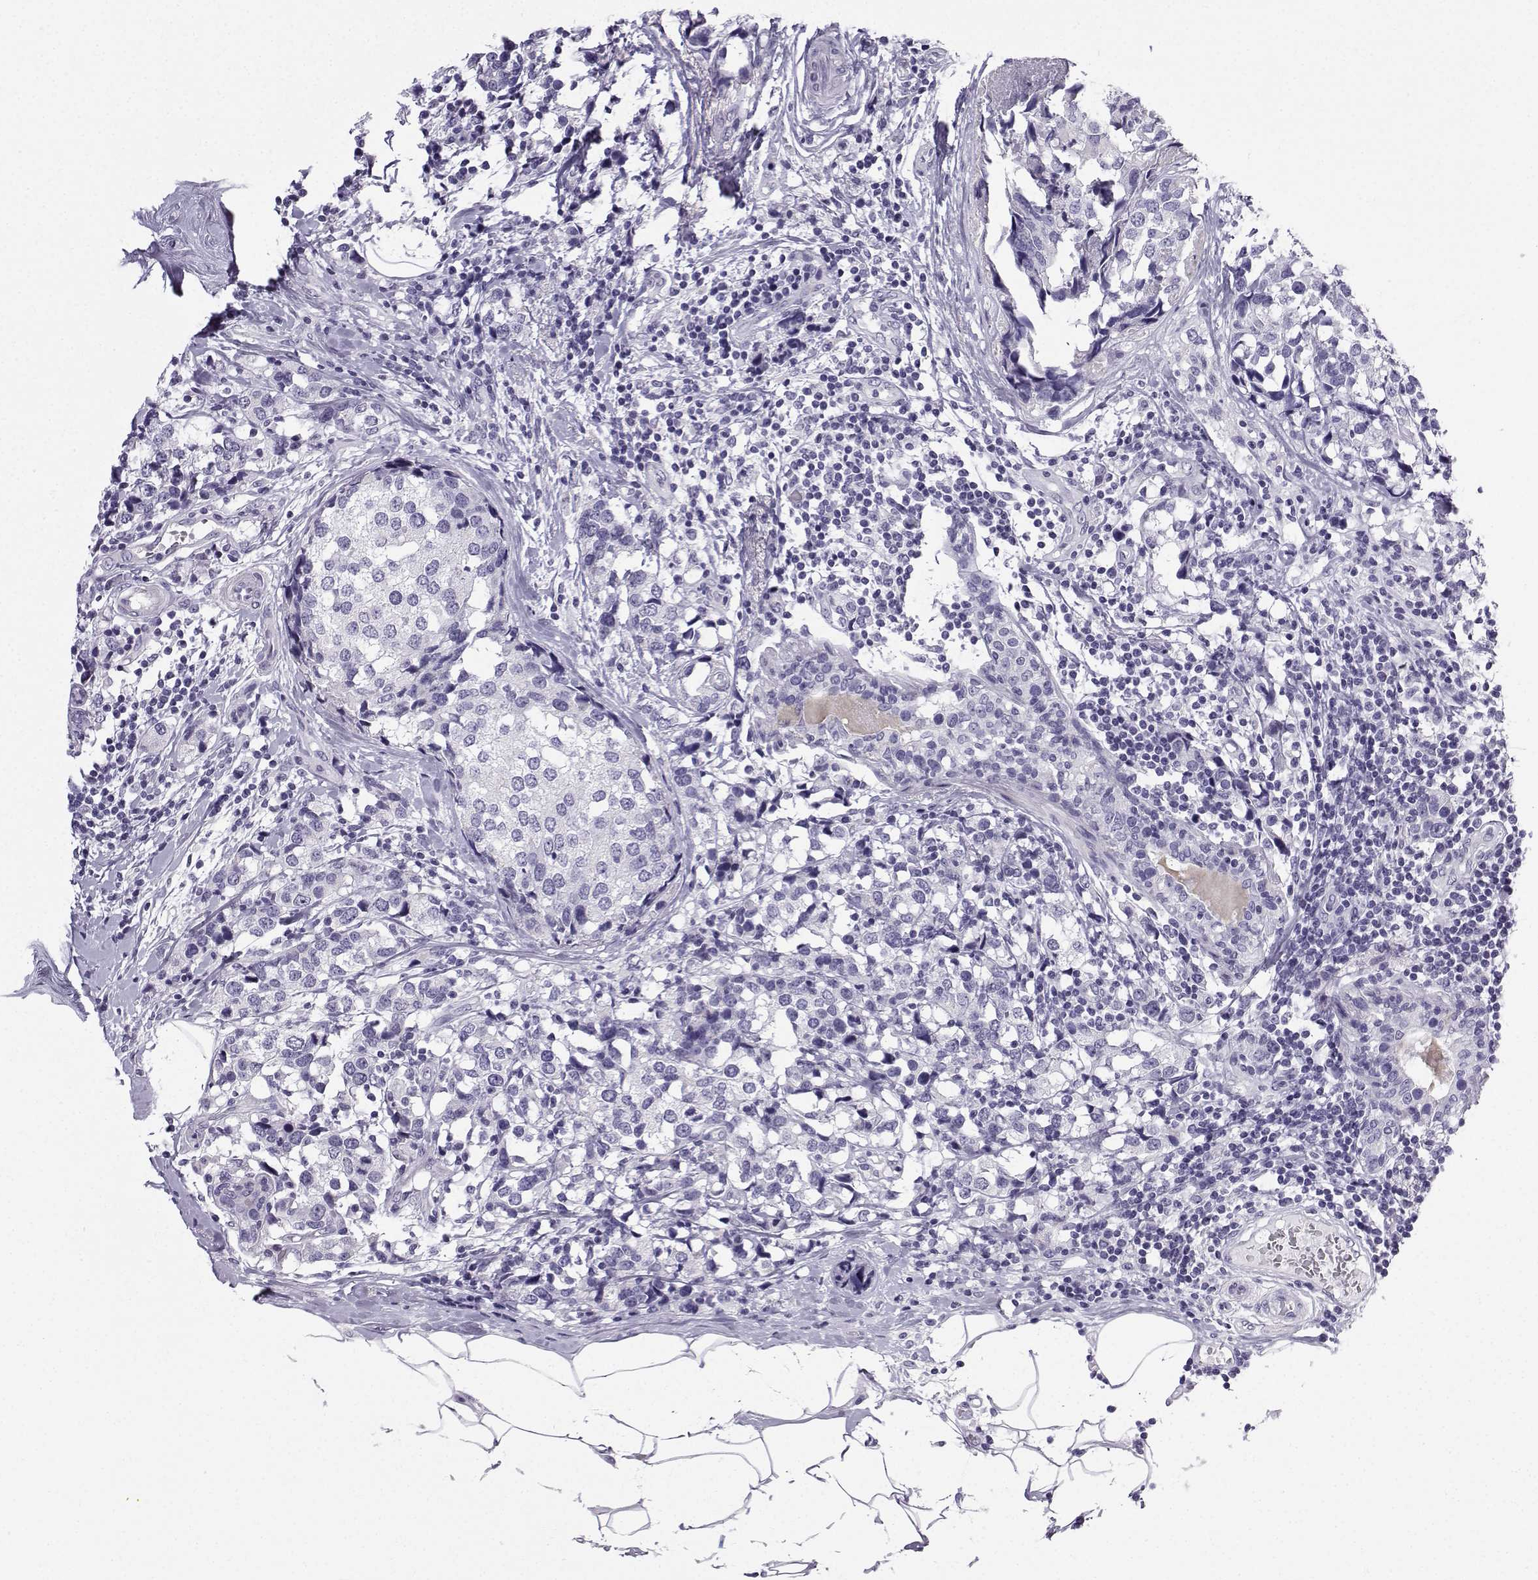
{"staining": {"intensity": "negative", "quantity": "none", "location": "none"}, "tissue": "breast cancer", "cell_type": "Tumor cells", "image_type": "cancer", "snomed": [{"axis": "morphology", "description": "Lobular carcinoma"}, {"axis": "topography", "description": "Breast"}], "caption": "Breast cancer (lobular carcinoma) was stained to show a protein in brown. There is no significant staining in tumor cells.", "gene": "ZBTB8B", "patient": {"sex": "female", "age": 59}}